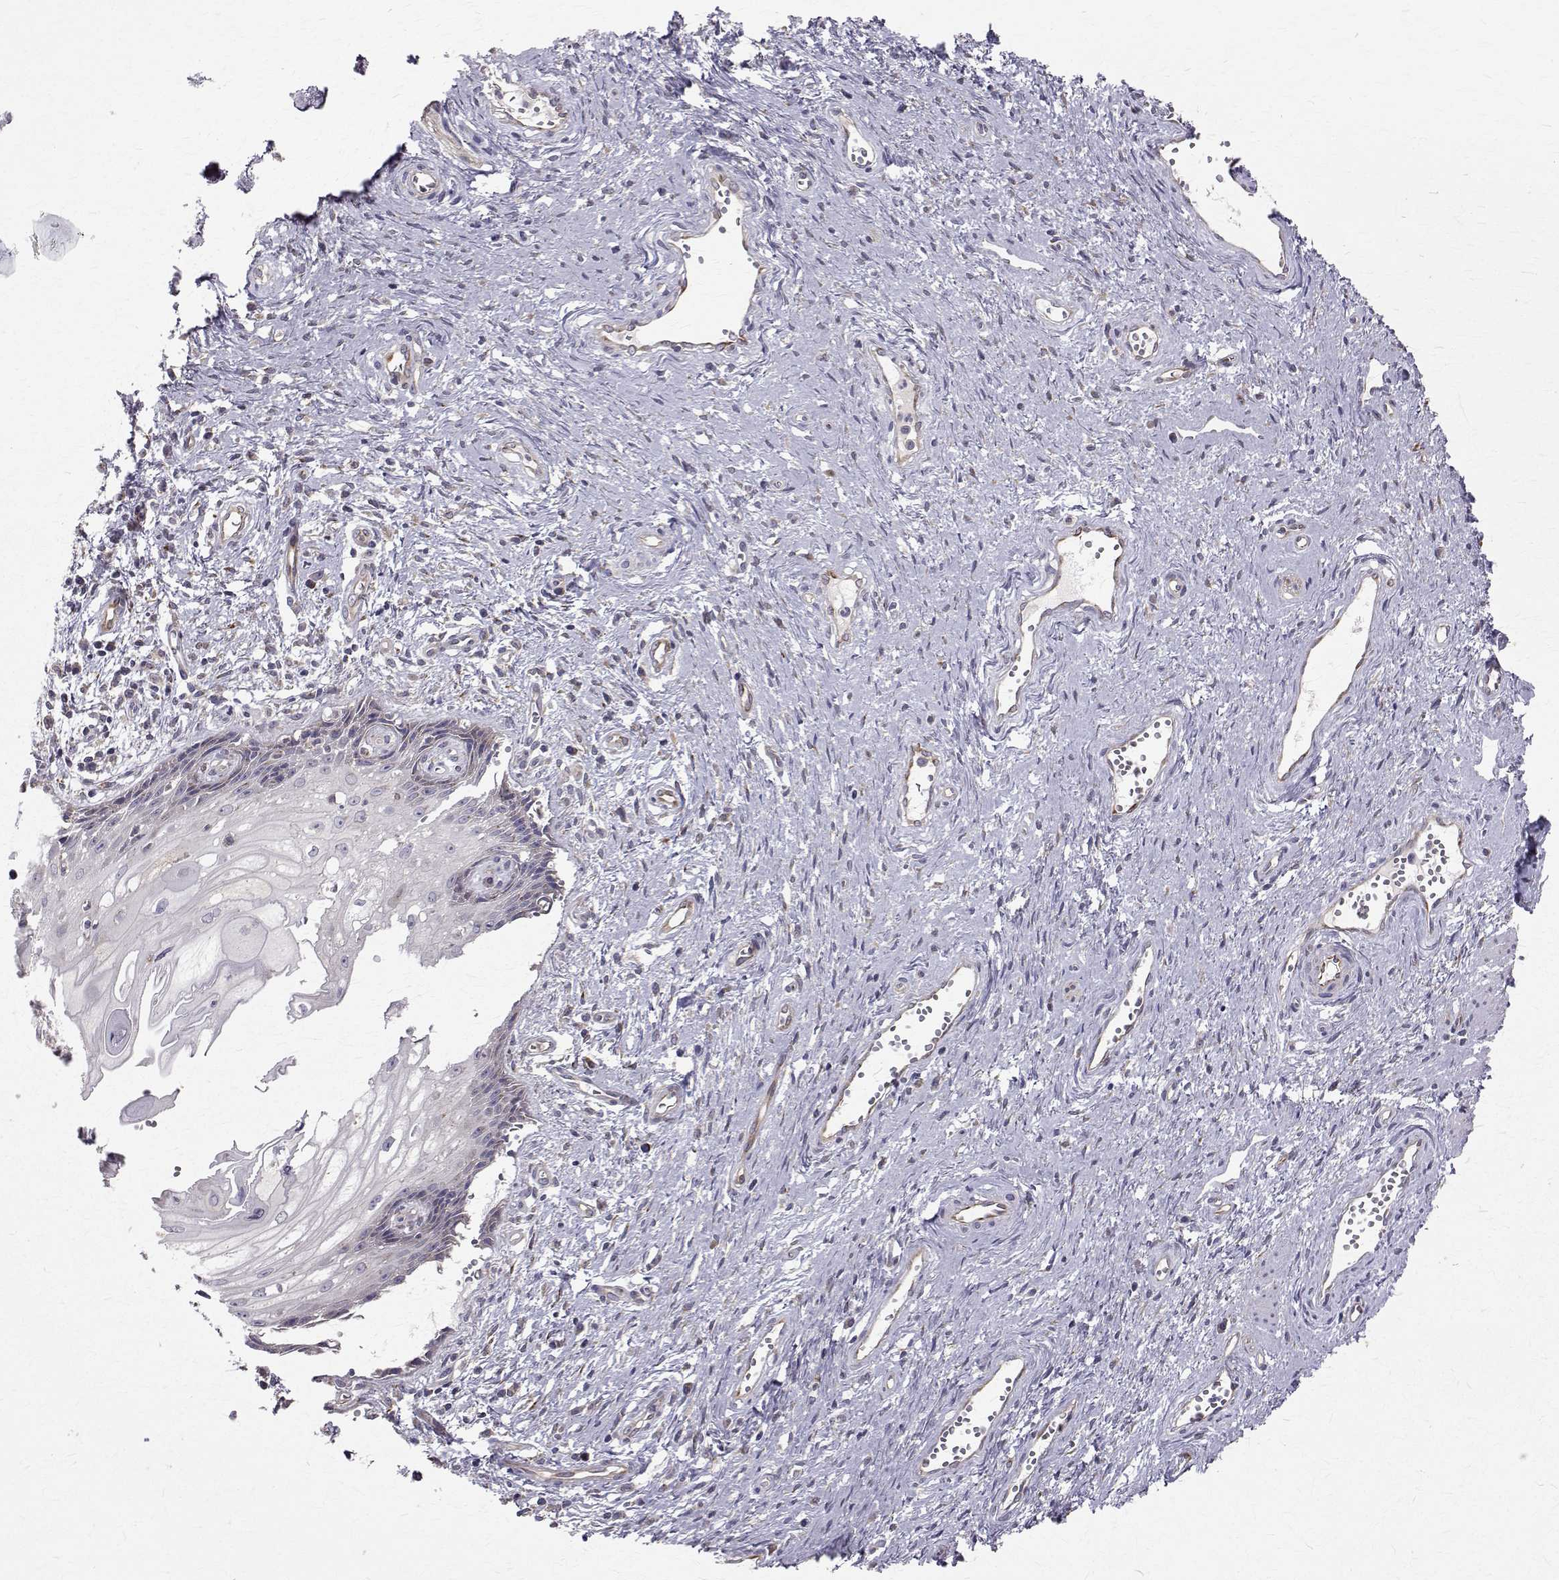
{"staining": {"intensity": "negative", "quantity": "none", "location": "none"}, "tissue": "cervical cancer", "cell_type": "Tumor cells", "image_type": "cancer", "snomed": [{"axis": "morphology", "description": "Squamous cell carcinoma, NOS"}, {"axis": "topography", "description": "Cervix"}], "caption": "This is an IHC micrograph of human squamous cell carcinoma (cervical). There is no expression in tumor cells.", "gene": "ARFGAP1", "patient": {"sex": "female", "age": 30}}